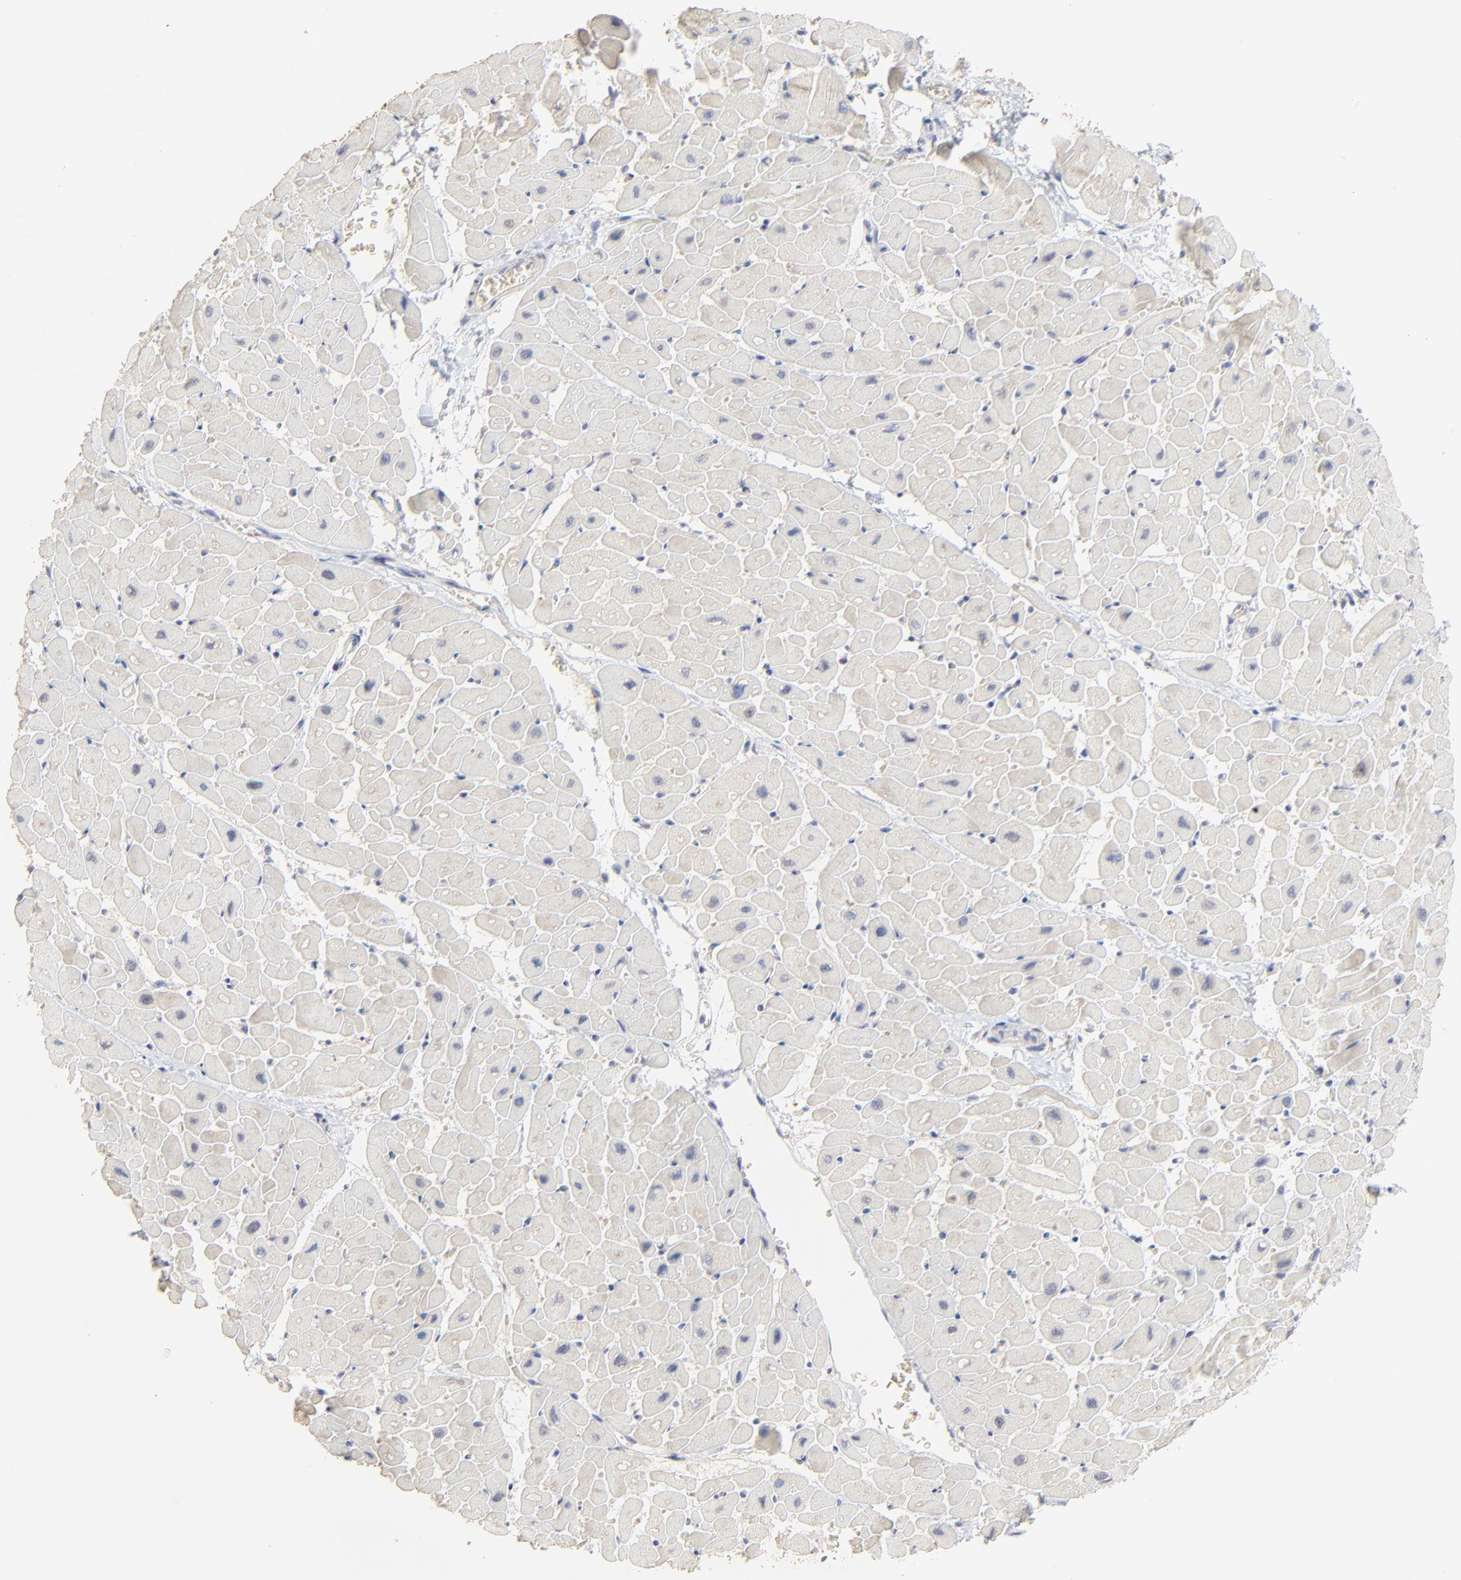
{"staining": {"intensity": "negative", "quantity": "none", "location": "none"}, "tissue": "heart muscle", "cell_type": "Cardiomyocytes", "image_type": "normal", "snomed": [{"axis": "morphology", "description": "Normal tissue, NOS"}, {"axis": "topography", "description": "Heart"}], "caption": "Image shows no protein positivity in cardiomyocytes of normal heart muscle.", "gene": "FANCB", "patient": {"sex": "male", "age": 45}}